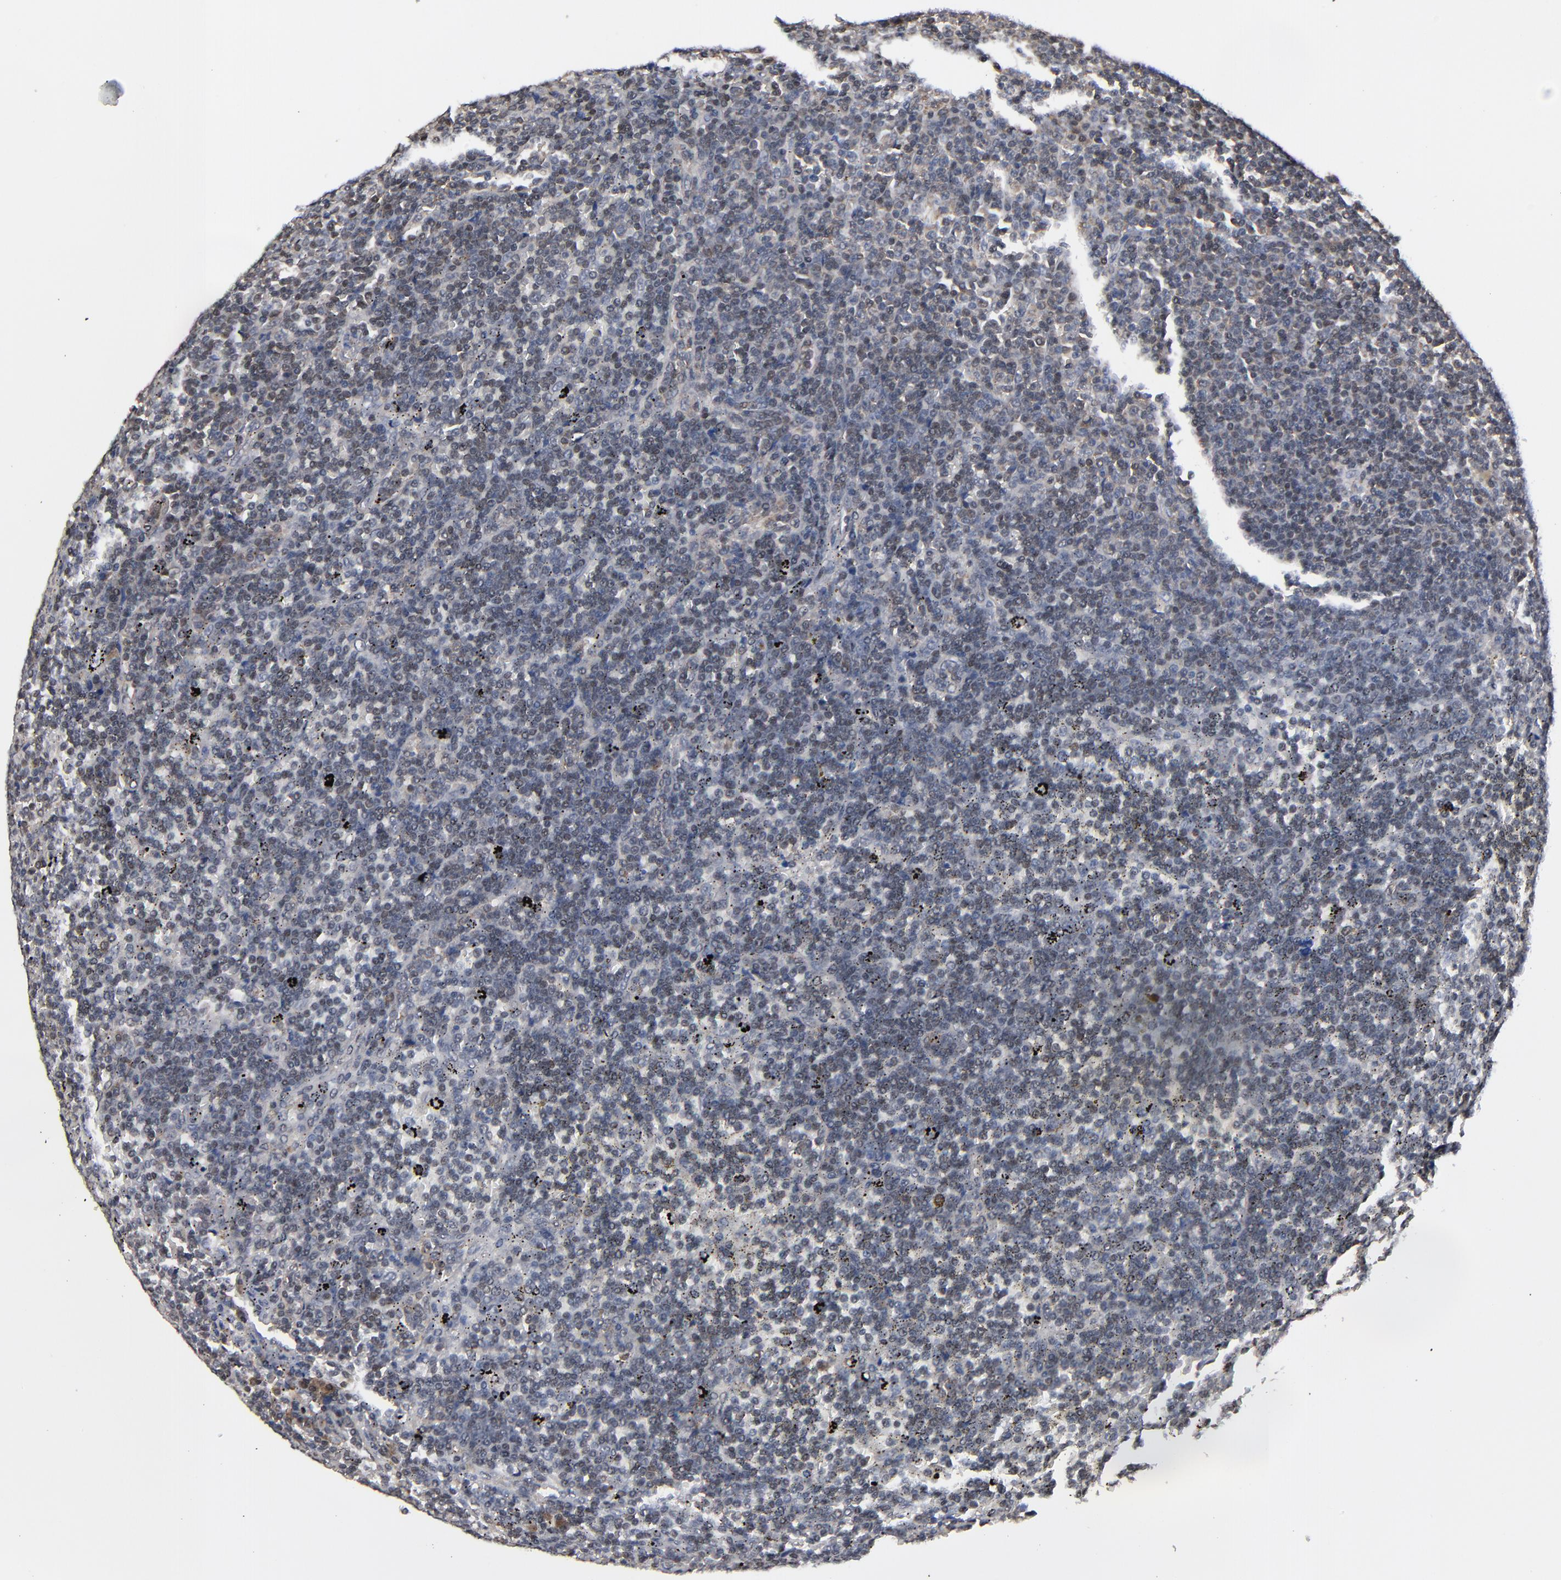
{"staining": {"intensity": "weak", "quantity": ">75%", "location": "cytoplasmic/membranous"}, "tissue": "lymphoma", "cell_type": "Tumor cells", "image_type": "cancer", "snomed": [{"axis": "morphology", "description": "Malignant lymphoma, non-Hodgkin's type, Low grade"}, {"axis": "topography", "description": "Spleen"}], "caption": "Low-grade malignant lymphoma, non-Hodgkin's type stained for a protein (brown) shows weak cytoplasmic/membranous positive expression in about >75% of tumor cells.", "gene": "ALG13", "patient": {"sex": "male", "age": 80}}